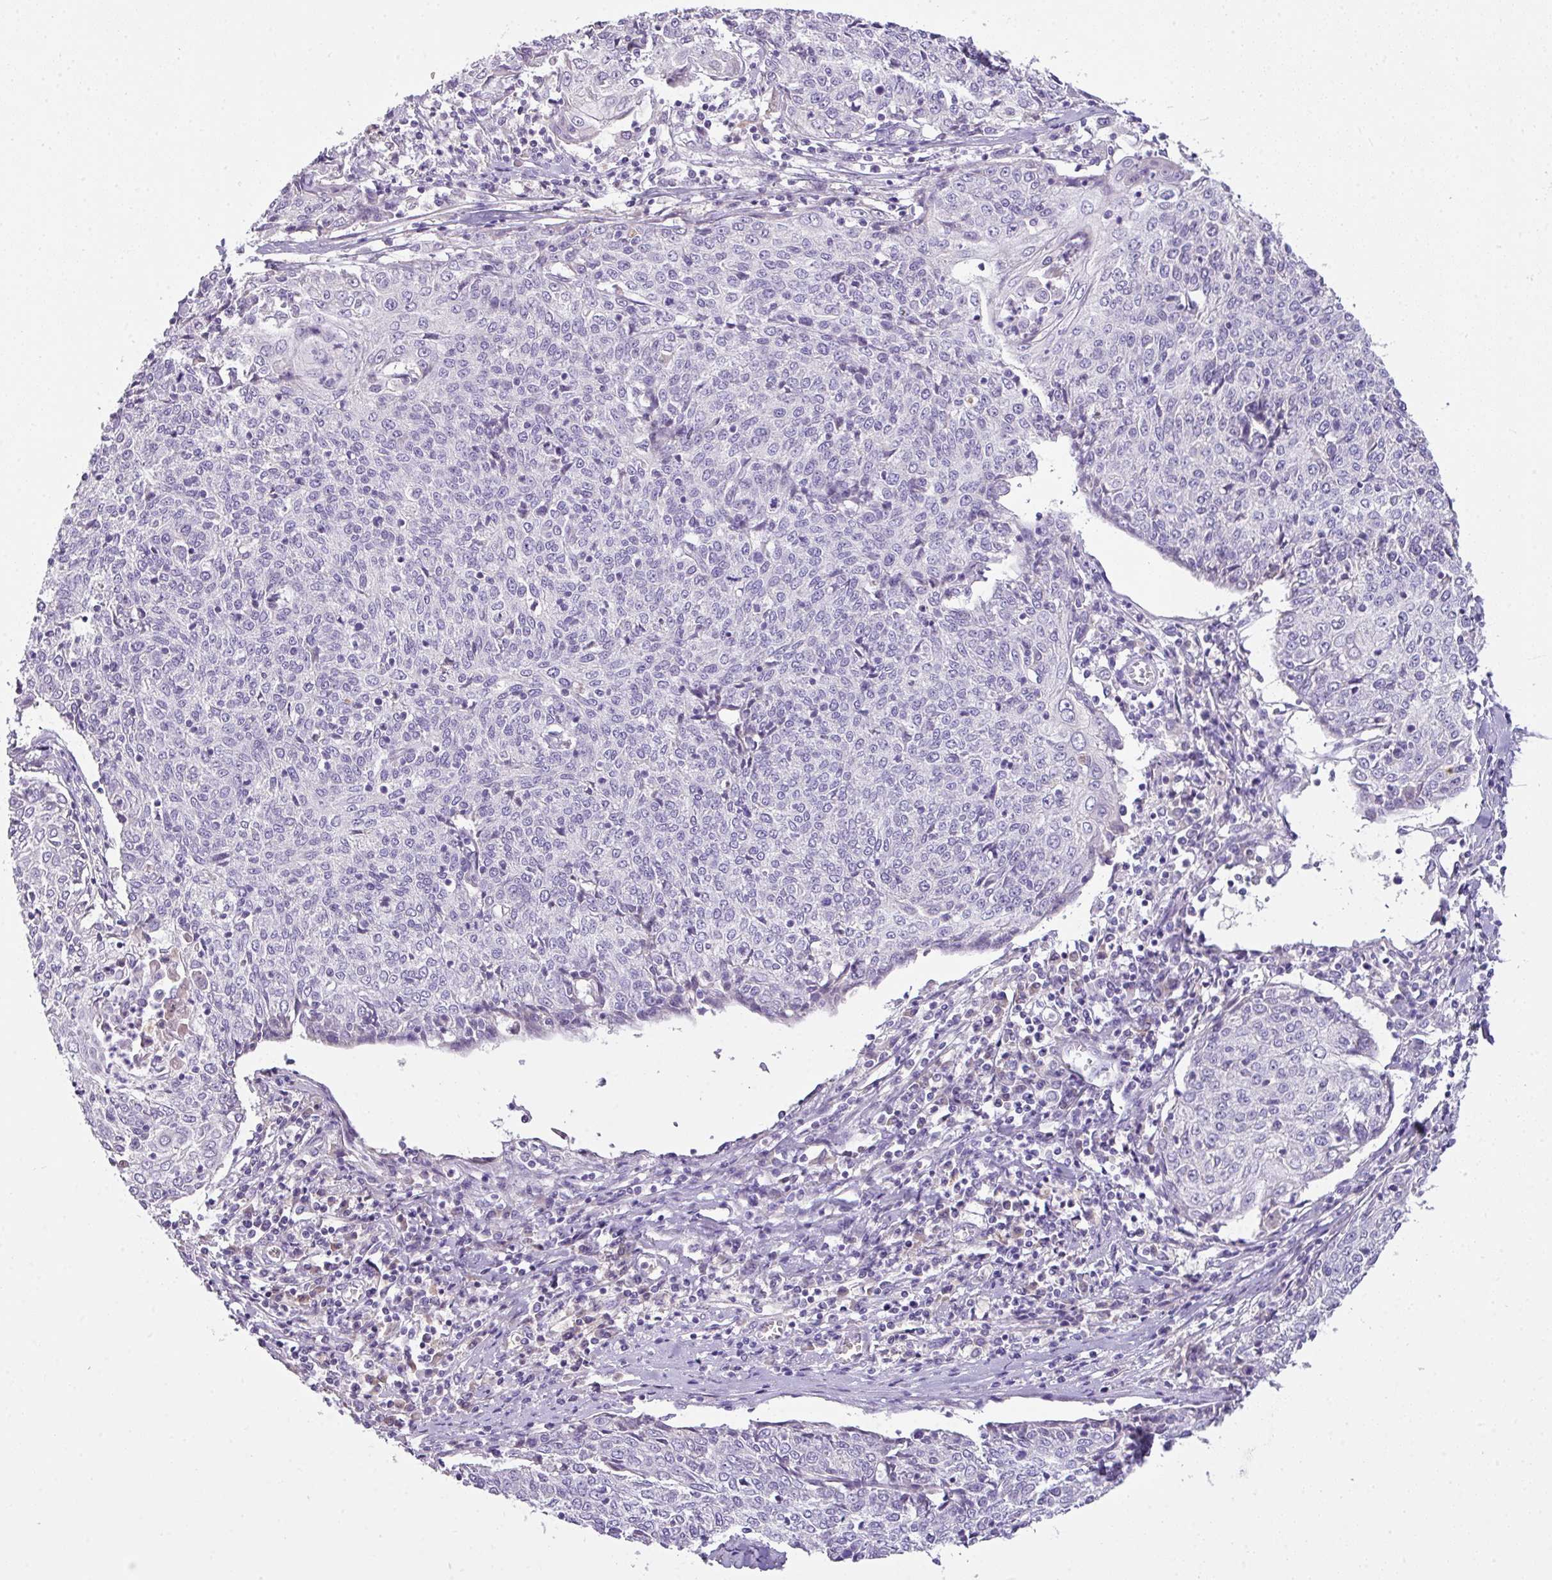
{"staining": {"intensity": "negative", "quantity": "none", "location": "none"}, "tissue": "cervical cancer", "cell_type": "Tumor cells", "image_type": "cancer", "snomed": [{"axis": "morphology", "description": "Squamous cell carcinoma, NOS"}, {"axis": "topography", "description": "Cervix"}], "caption": "Immunohistochemistry photomicrograph of human cervical cancer (squamous cell carcinoma) stained for a protein (brown), which shows no staining in tumor cells.", "gene": "OR6C6", "patient": {"sex": "female", "age": 48}}